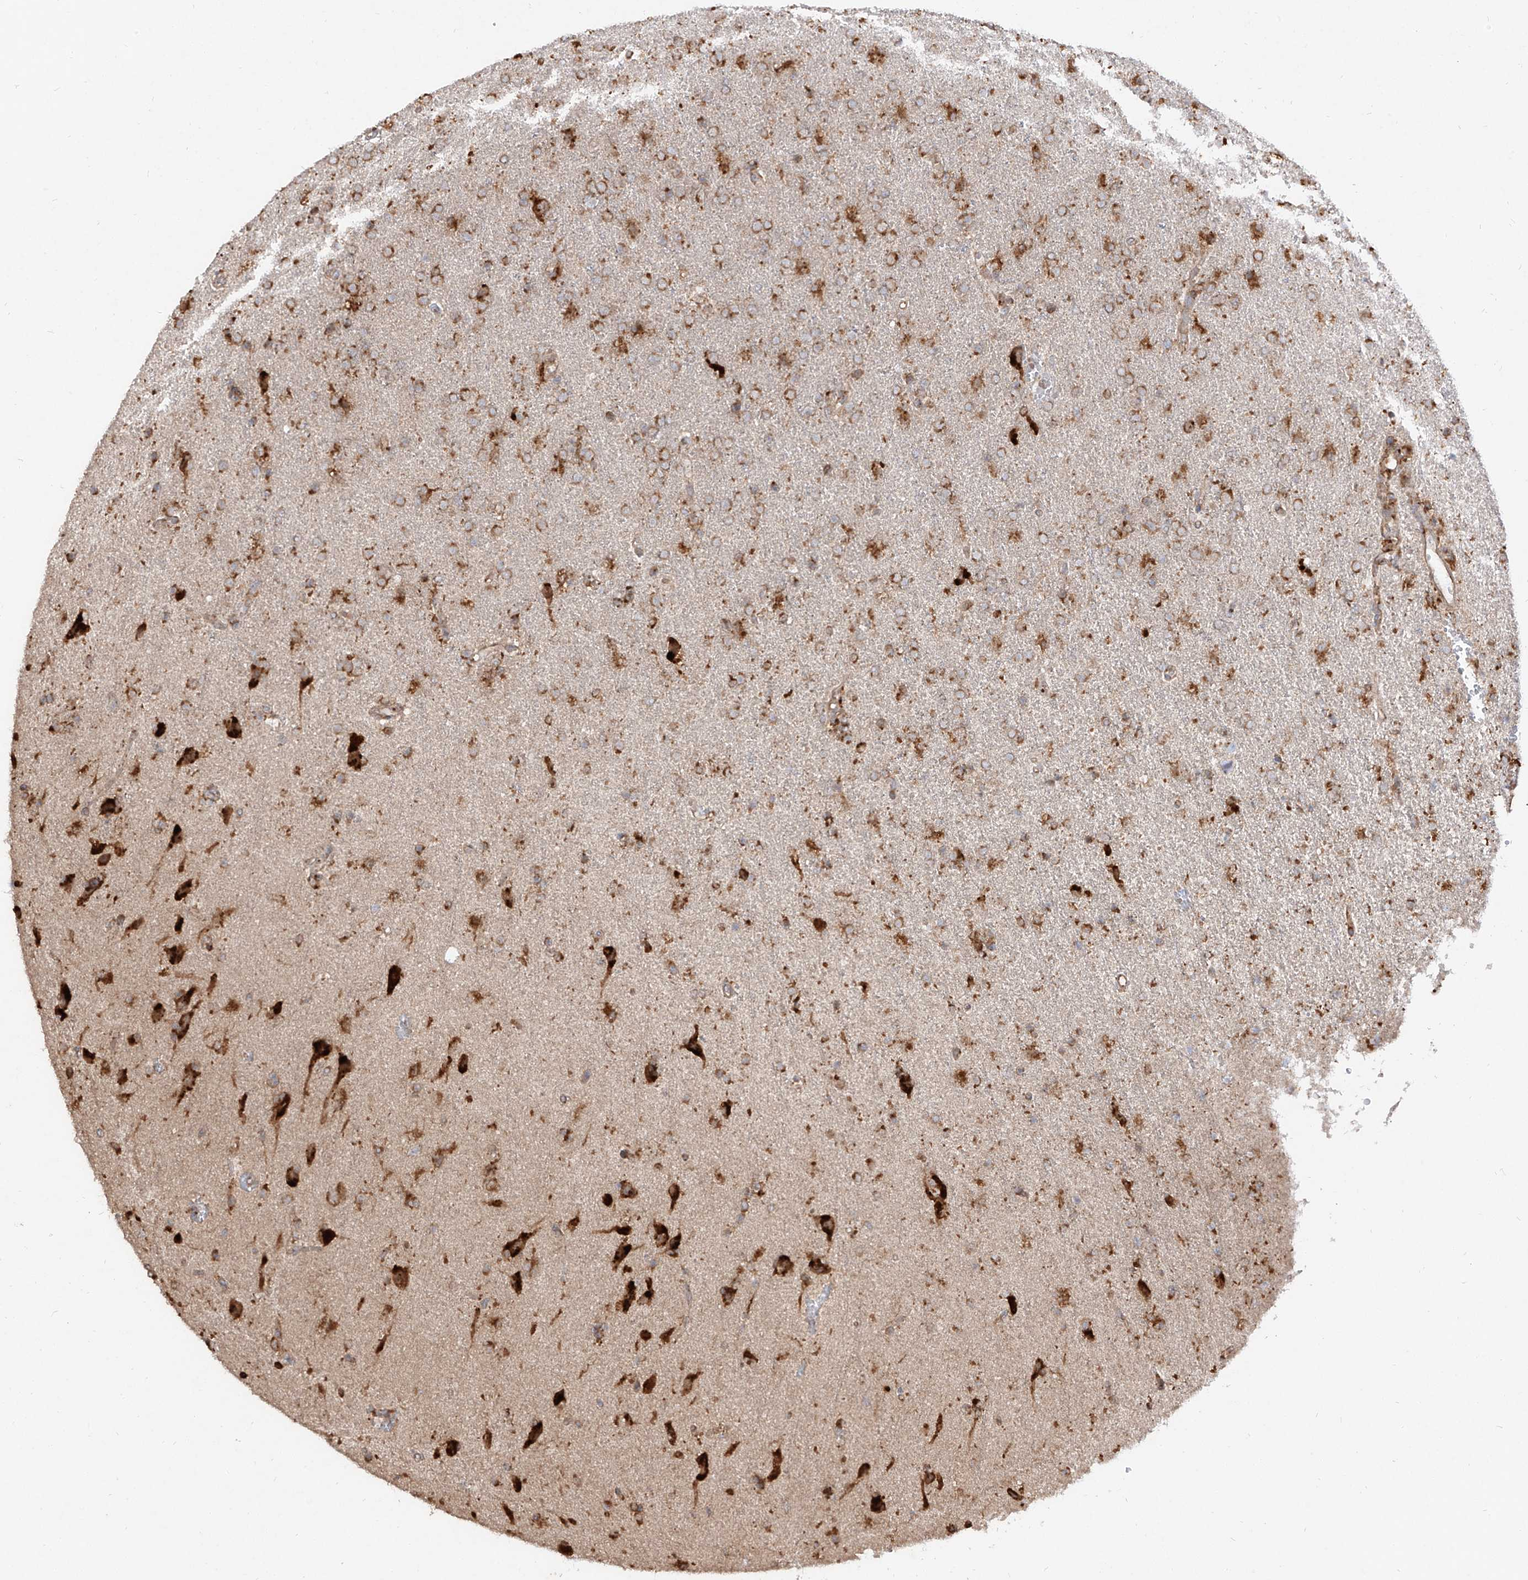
{"staining": {"intensity": "strong", "quantity": ">75%", "location": "cytoplasmic/membranous"}, "tissue": "glioma", "cell_type": "Tumor cells", "image_type": "cancer", "snomed": [{"axis": "morphology", "description": "Glioma, malignant, High grade"}, {"axis": "topography", "description": "Brain"}], "caption": "Glioma stained with immunohistochemistry exhibits strong cytoplasmic/membranous positivity in approximately >75% of tumor cells.", "gene": "RPS25", "patient": {"sex": "male", "age": 72}}